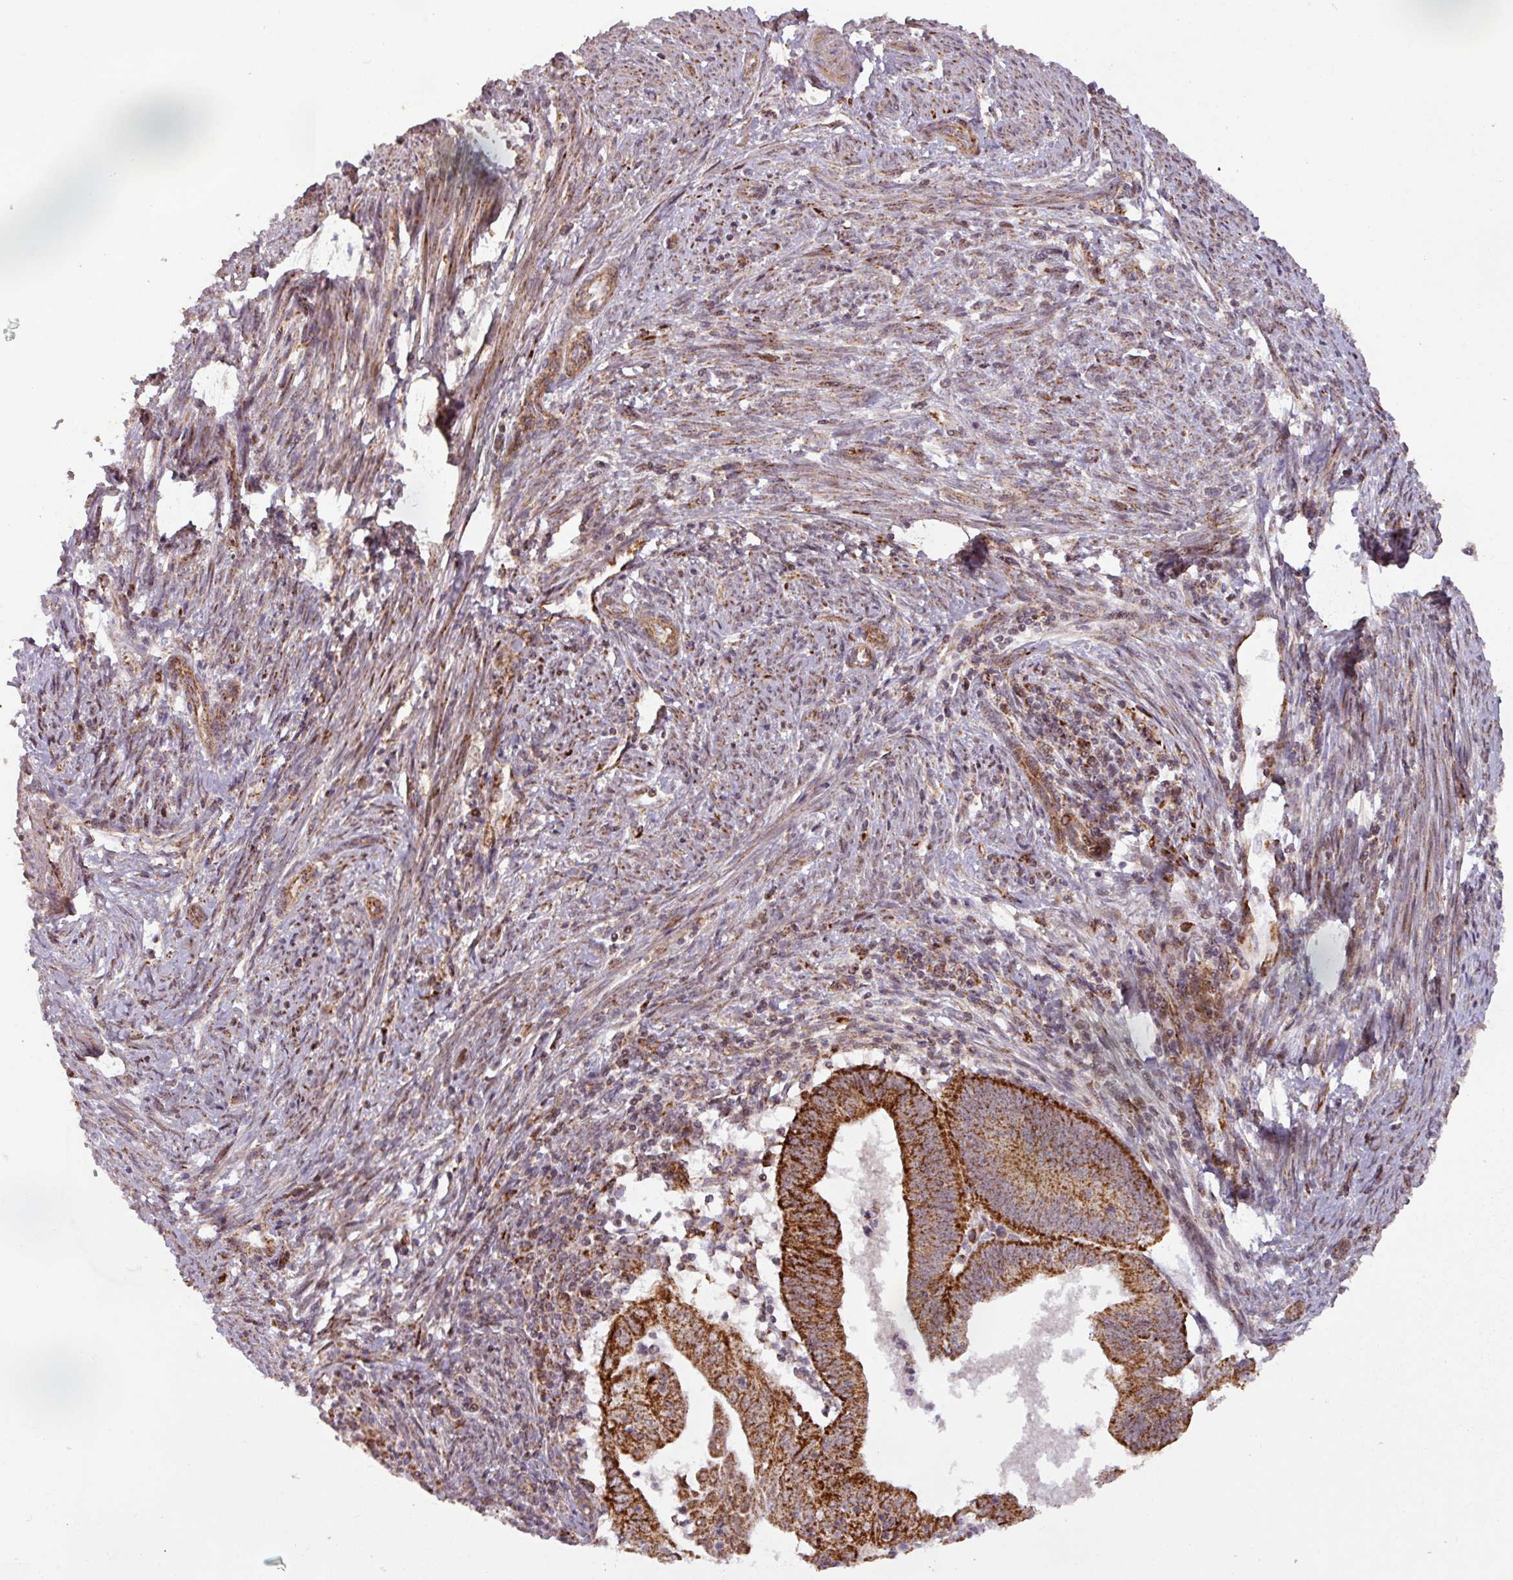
{"staining": {"intensity": "strong", "quantity": ">75%", "location": "cytoplasmic/membranous"}, "tissue": "endometrial cancer", "cell_type": "Tumor cells", "image_type": "cancer", "snomed": [{"axis": "morphology", "description": "Adenocarcinoma, NOS"}, {"axis": "topography", "description": "Endometrium"}], "caption": "Tumor cells reveal high levels of strong cytoplasmic/membranous positivity in approximately >75% of cells in endometrial cancer (adenocarcinoma). (Stains: DAB in brown, nuclei in blue, Microscopy: brightfield microscopy at high magnification).", "gene": "GPD2", "patient": {"sex": "female", "age": 60}}